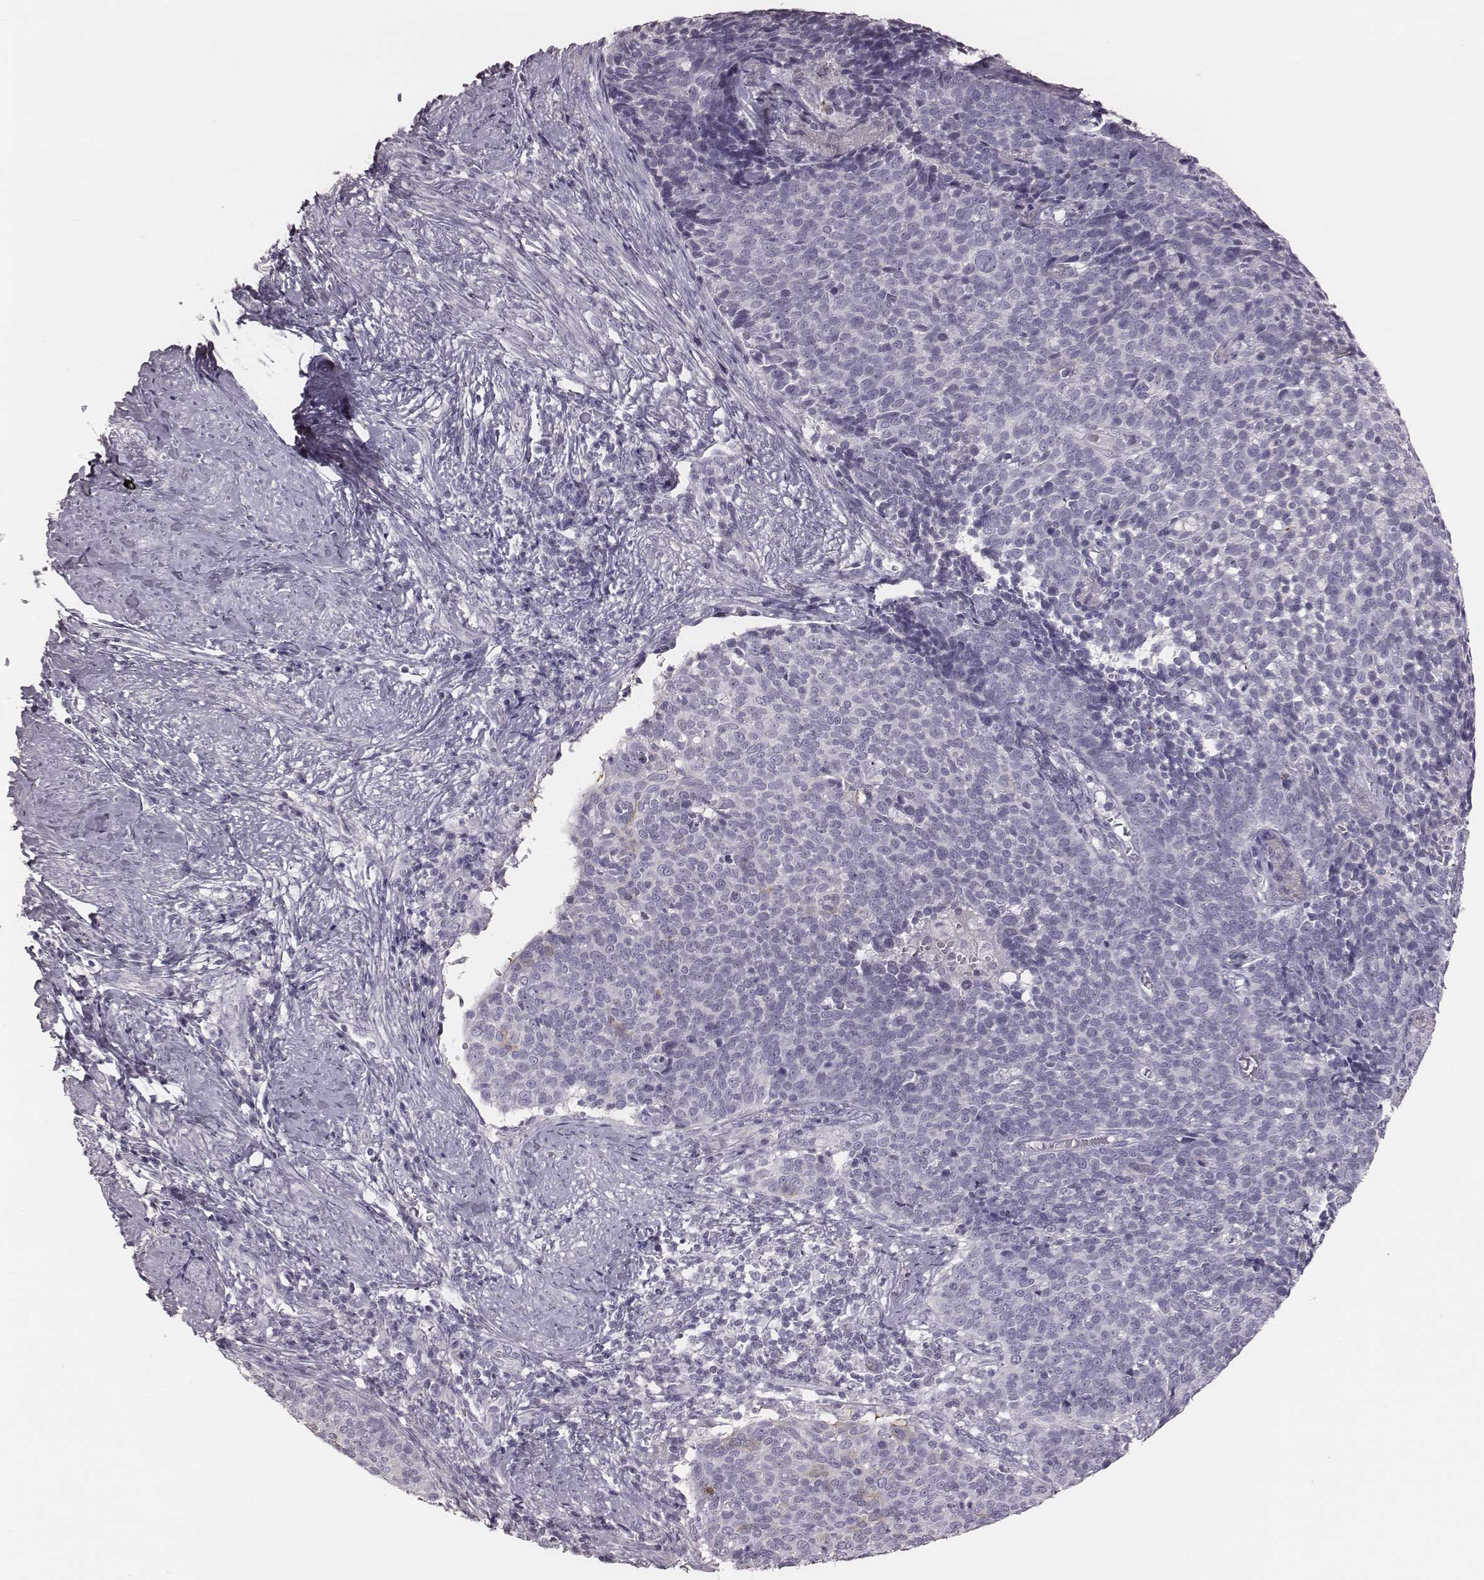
{"staining": {"intensity": "weak", "quantity": "<25%", "location": "cytoplasmic/membranous"}, "tissue": "cervical cancer", "cell_type": "Tumor cells", "image_type": "cancer", "snomed": [{"axis": "morphology", "description": "Squamous cell carcinoma, NOS"}, {"axis": "topography", "description": "Cervix"}], "caption": "Squamous cell carcinoma (cervical) was stained to show a protein in brown. There is no significant staining in tumor cells.", "gene": "C6orf58", "patient": {"sex": "female", "age": 39}}